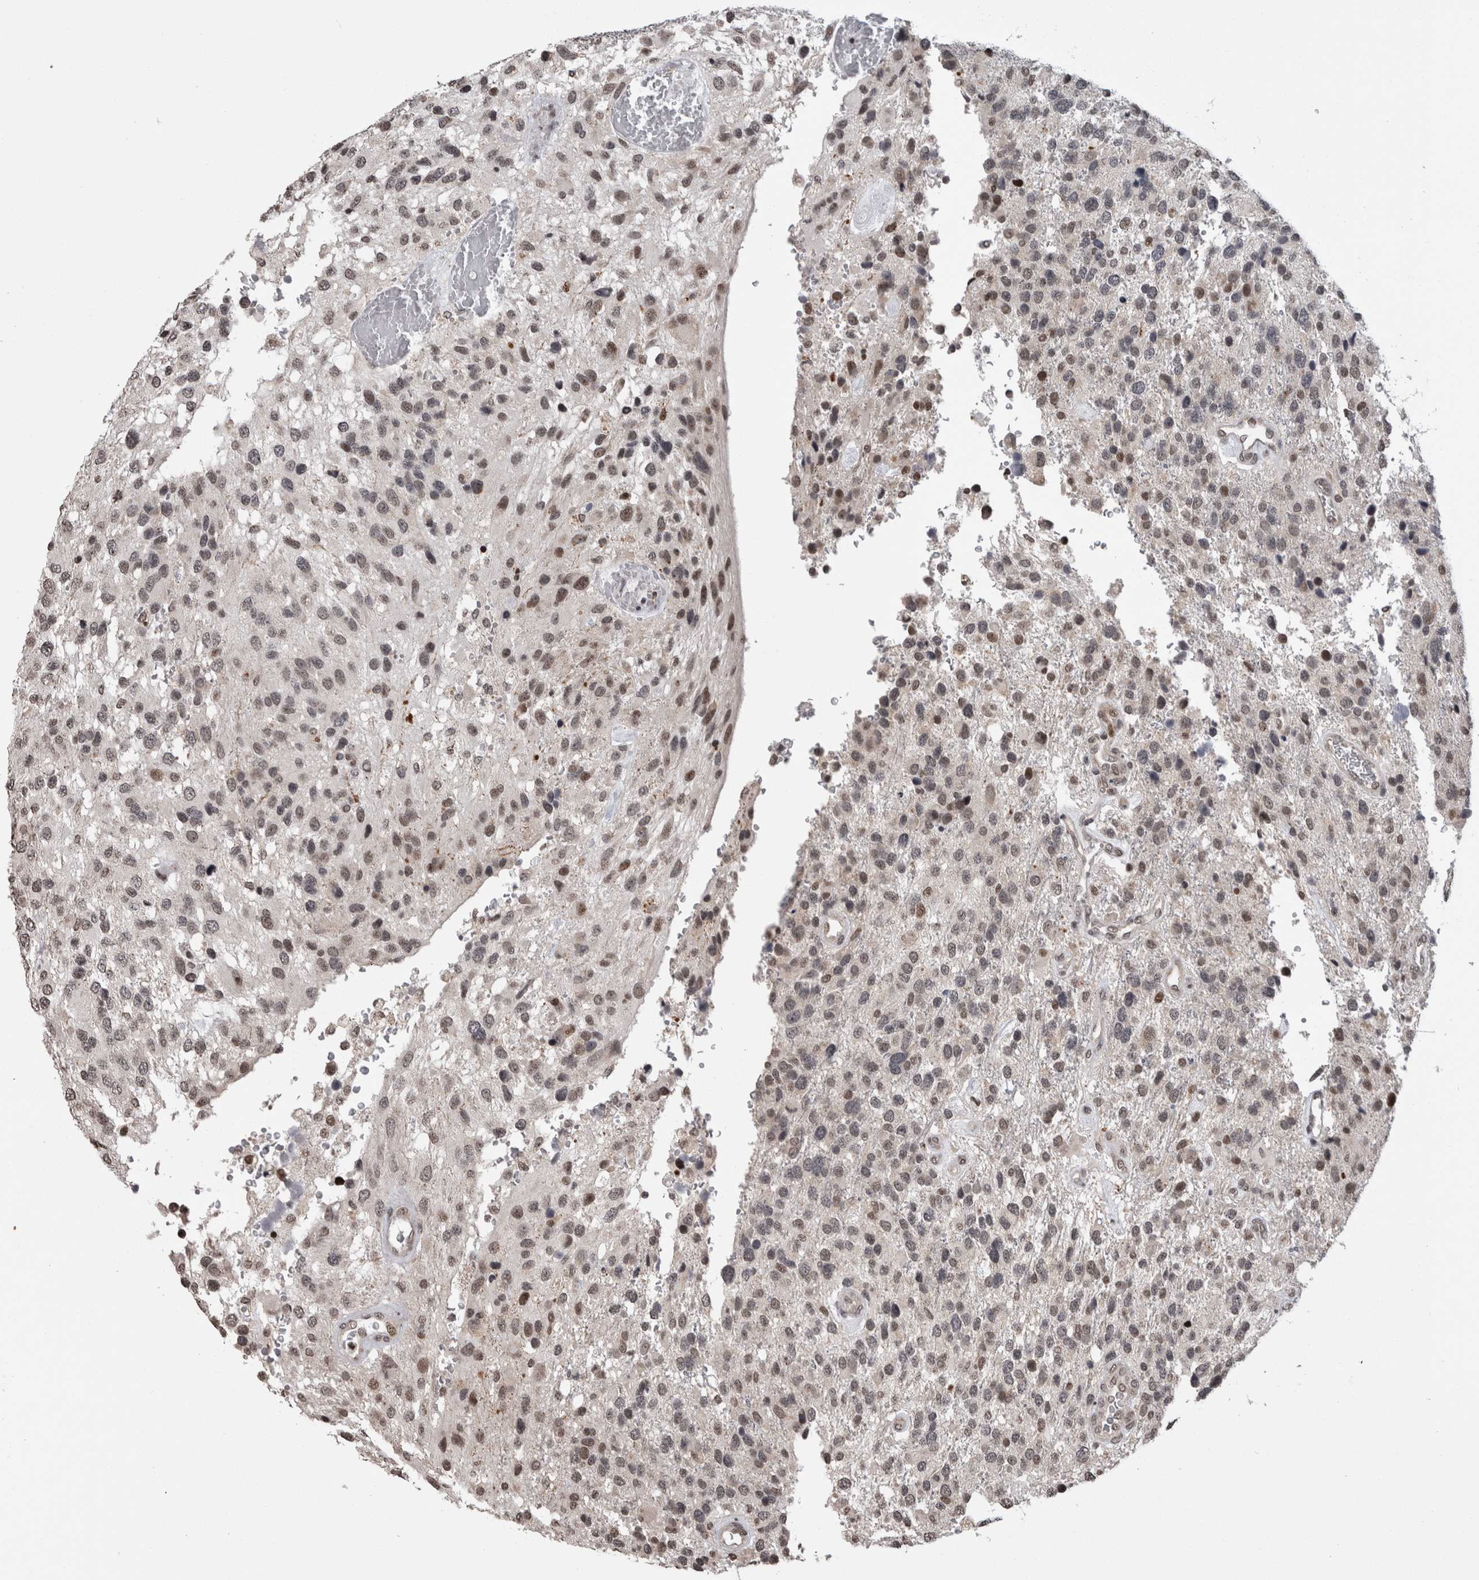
{"staining": {"intensity": "weak", "quantity": "25%-75%", "location": "nuclear"}, "tissue": "glioma", "cell_type": "Tumor cells", "image_type": "cancer", "snomed": [{"axis": "morphology", "description": "Glioma, malignant, High grade"}, {"axis": "topography", "description": "Brain"}], "caption": "An image of human glioma stained for a protein demonstrates weak nuclear brown staining in tumor cells.", "gene": "ZBTB11", "patient": {"sex": "female", "age": 58}}